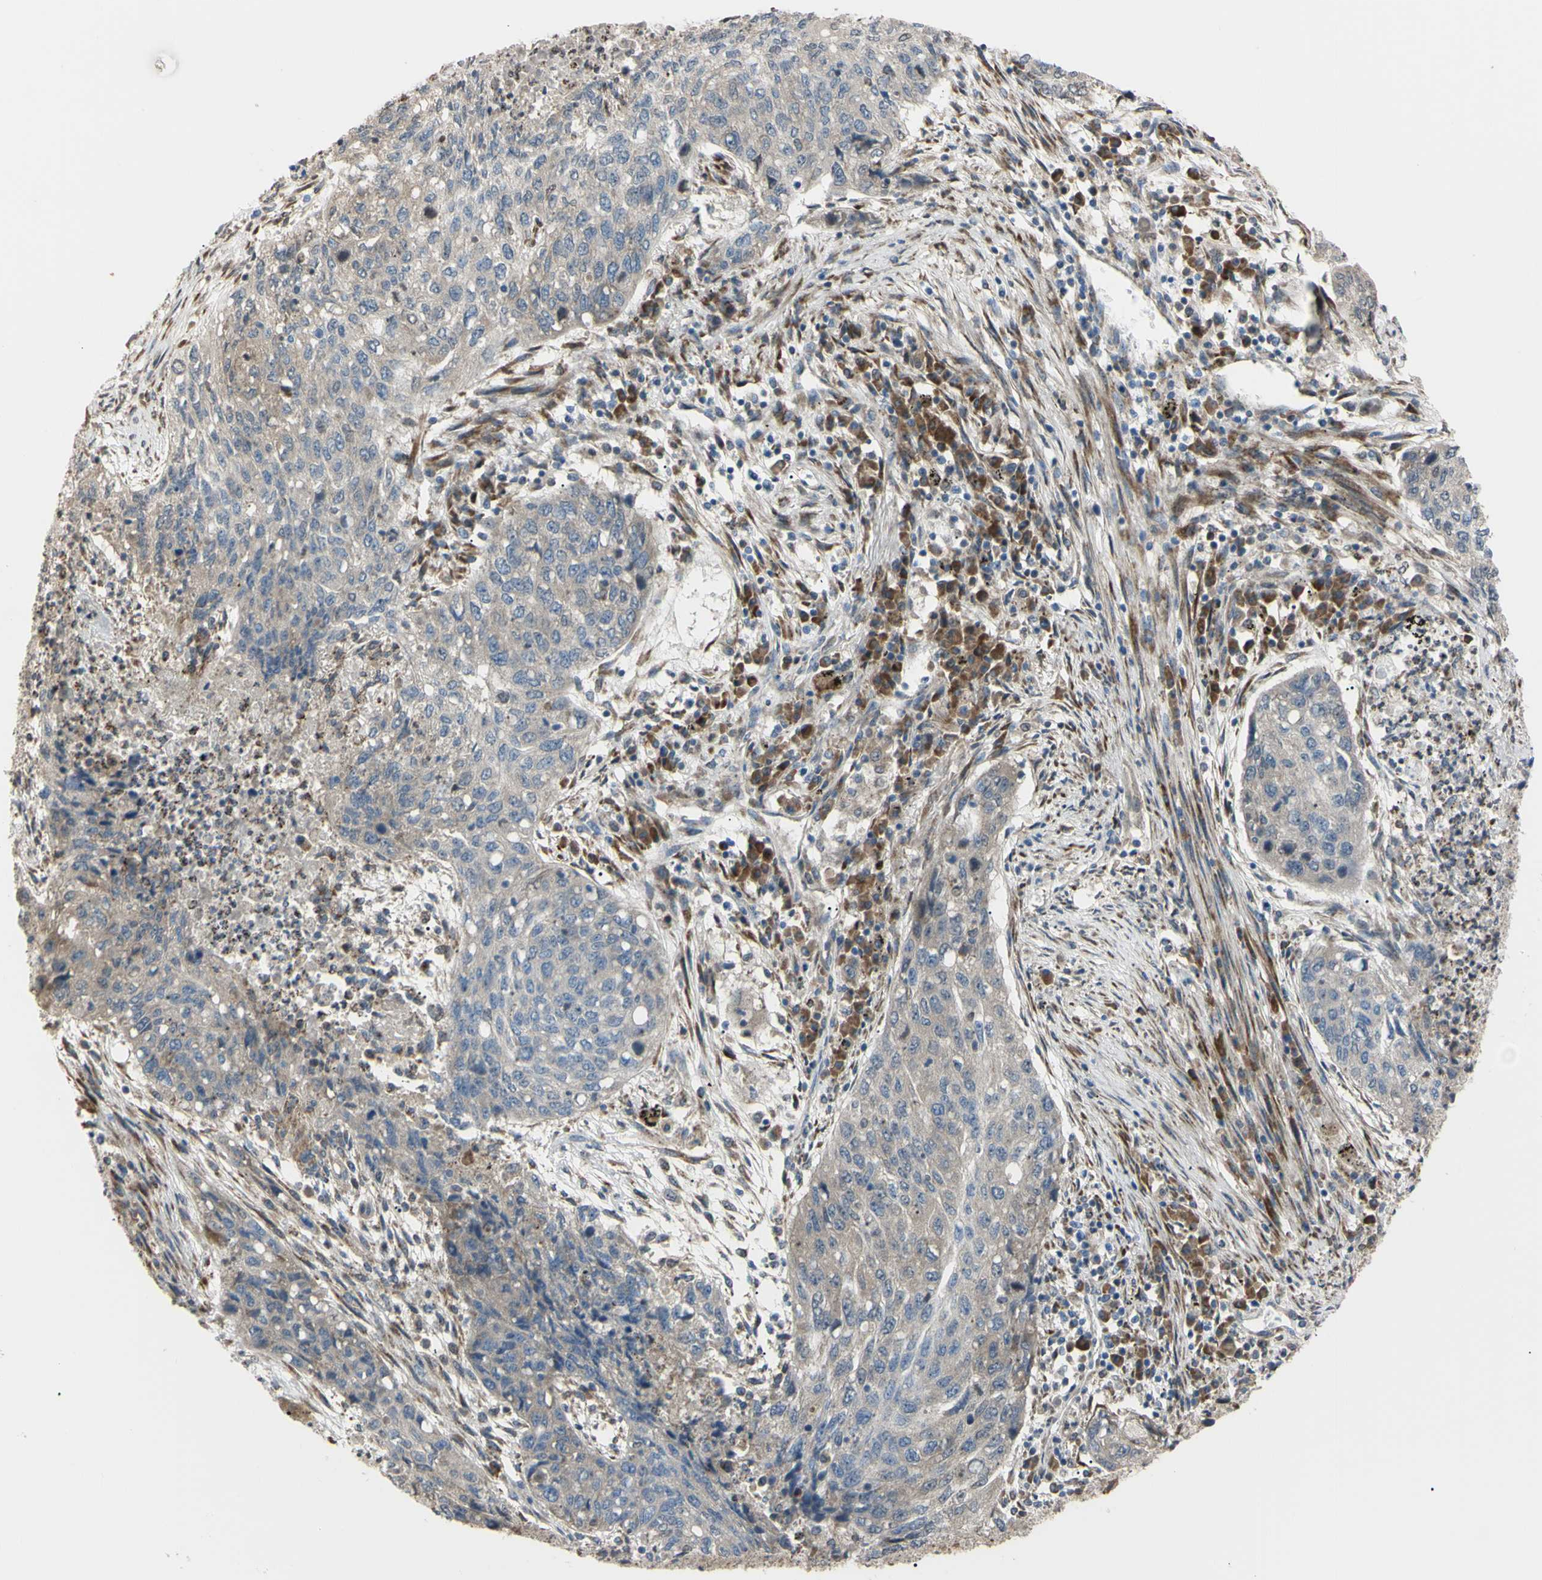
{"staining": {"intensity": "weak", "quantity": ">75%", "location": "cytoplasmic/membranous"}, "tissue": "lung cancer", "cell_type": "Tumor cells", "image_type": "cancer", "snomed": [{"axis": "morphology", "description": "Squamous cell carcinoma, NOS"}, {"axis": "topography", "description": "Lung"}], "caption": "Lung cancer (squamous cell carcinoma) stained with DAB immunohistochemistry (IHC) displays low levels of weak cytoplasmic/membranous staining in approximately >75% of tumor cells. (Brightfield microscopy of DAB IHC at high magnification).", "gene": "EIF5A", "patient": {"sex": "female", "age": 63}}